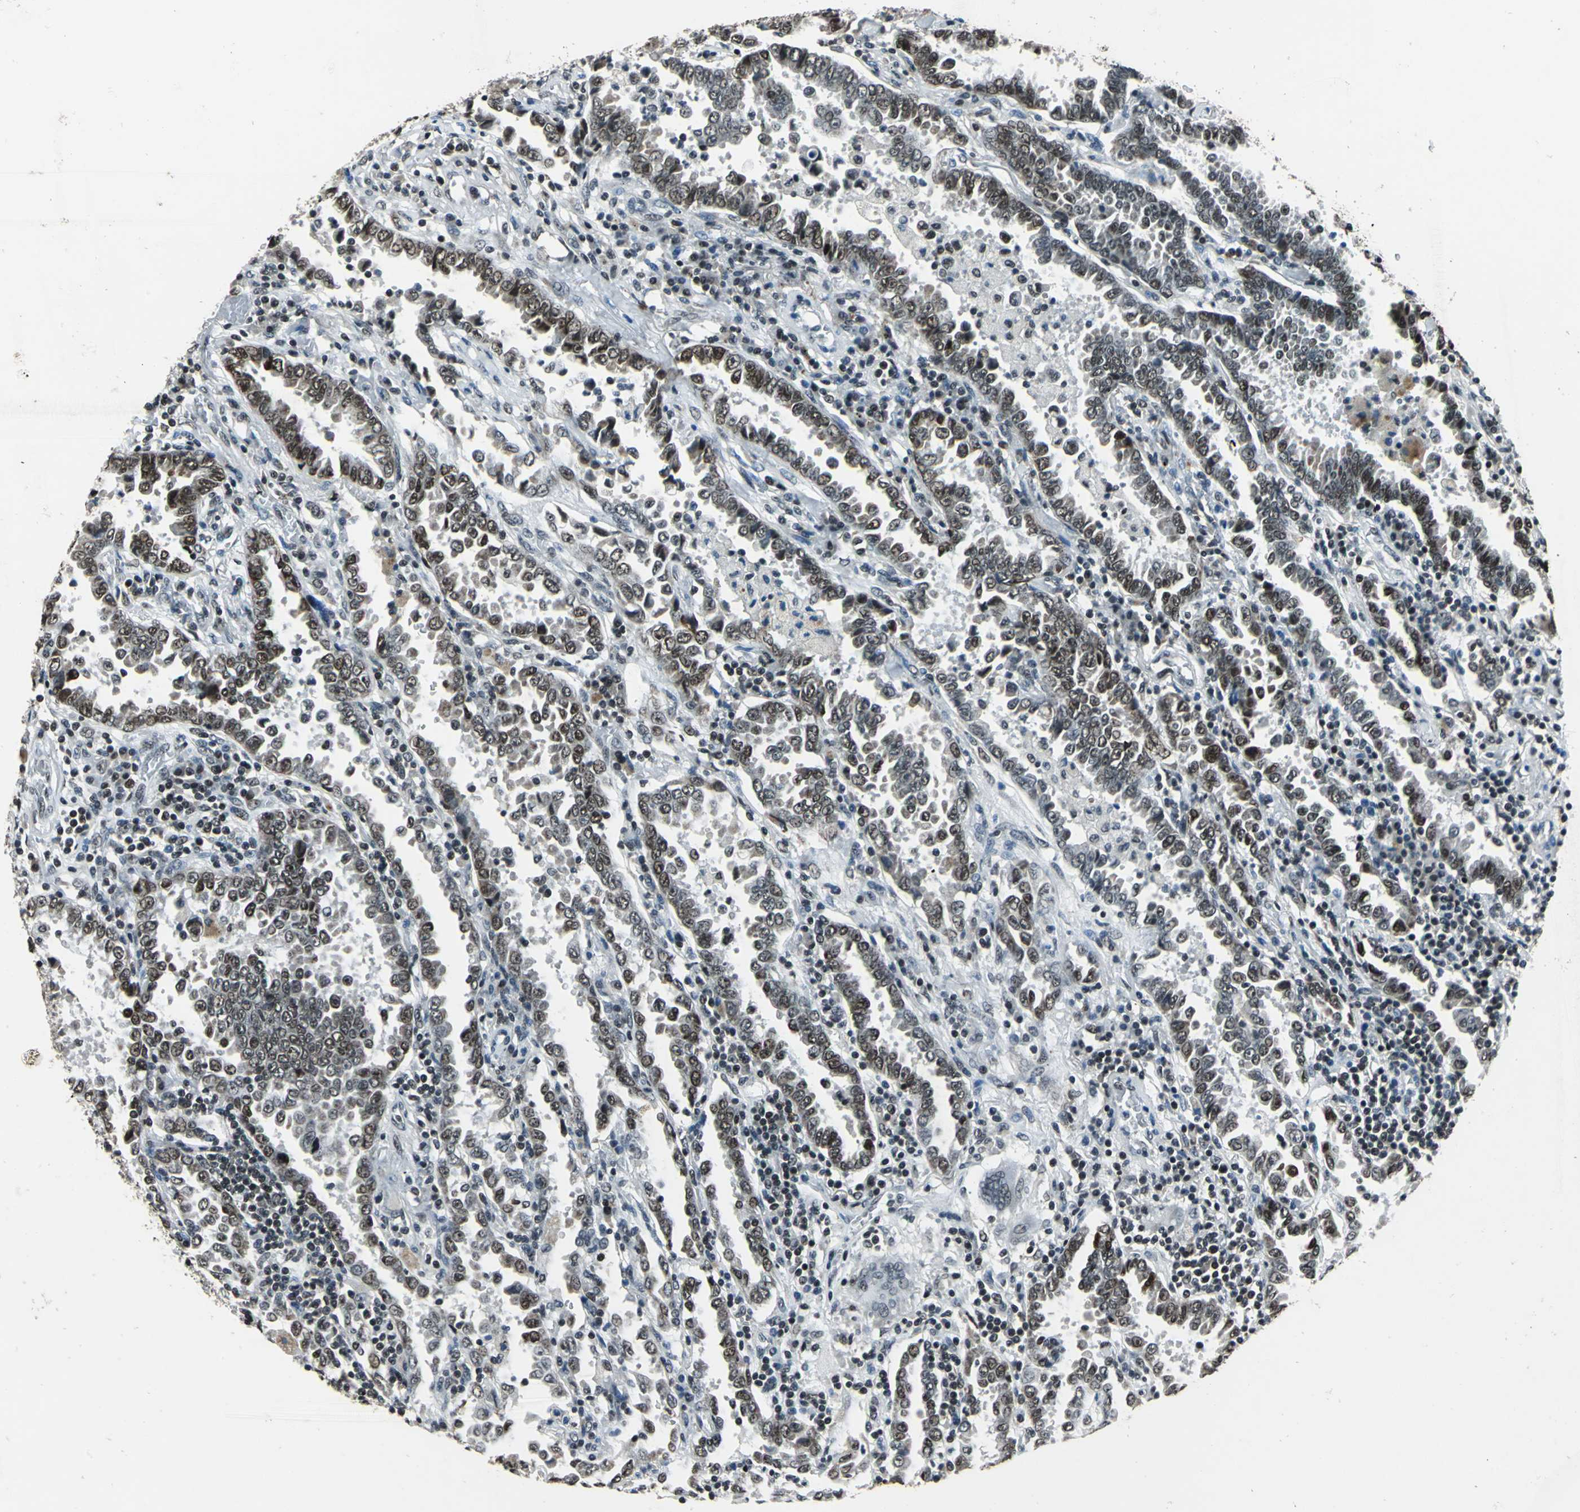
{"staining": {"intensity": "moderate", "quantity": "25%-75%", "location": "nuclear"}, "tissue": "lung cancer", "cell_type": "Tumor cells", "image_type": "cancer", "snomed": [{"axis": "morphology", "description": "Normal tissue, NOS"}, {"axis": "morphology", "description": "Inflammation, NOS"}, {"axis": "morphology", "description": "Adenocarcinoma, NOS"}, {"axis": "topography", "description": "Lung"}], "caption": "An image of human lung adenocarcinoma stained for a protein displays moderate nuclear brown staining in tumor cells.", "gene": "BCLAF1", "patient": {"sex": "female", "age": 64}}